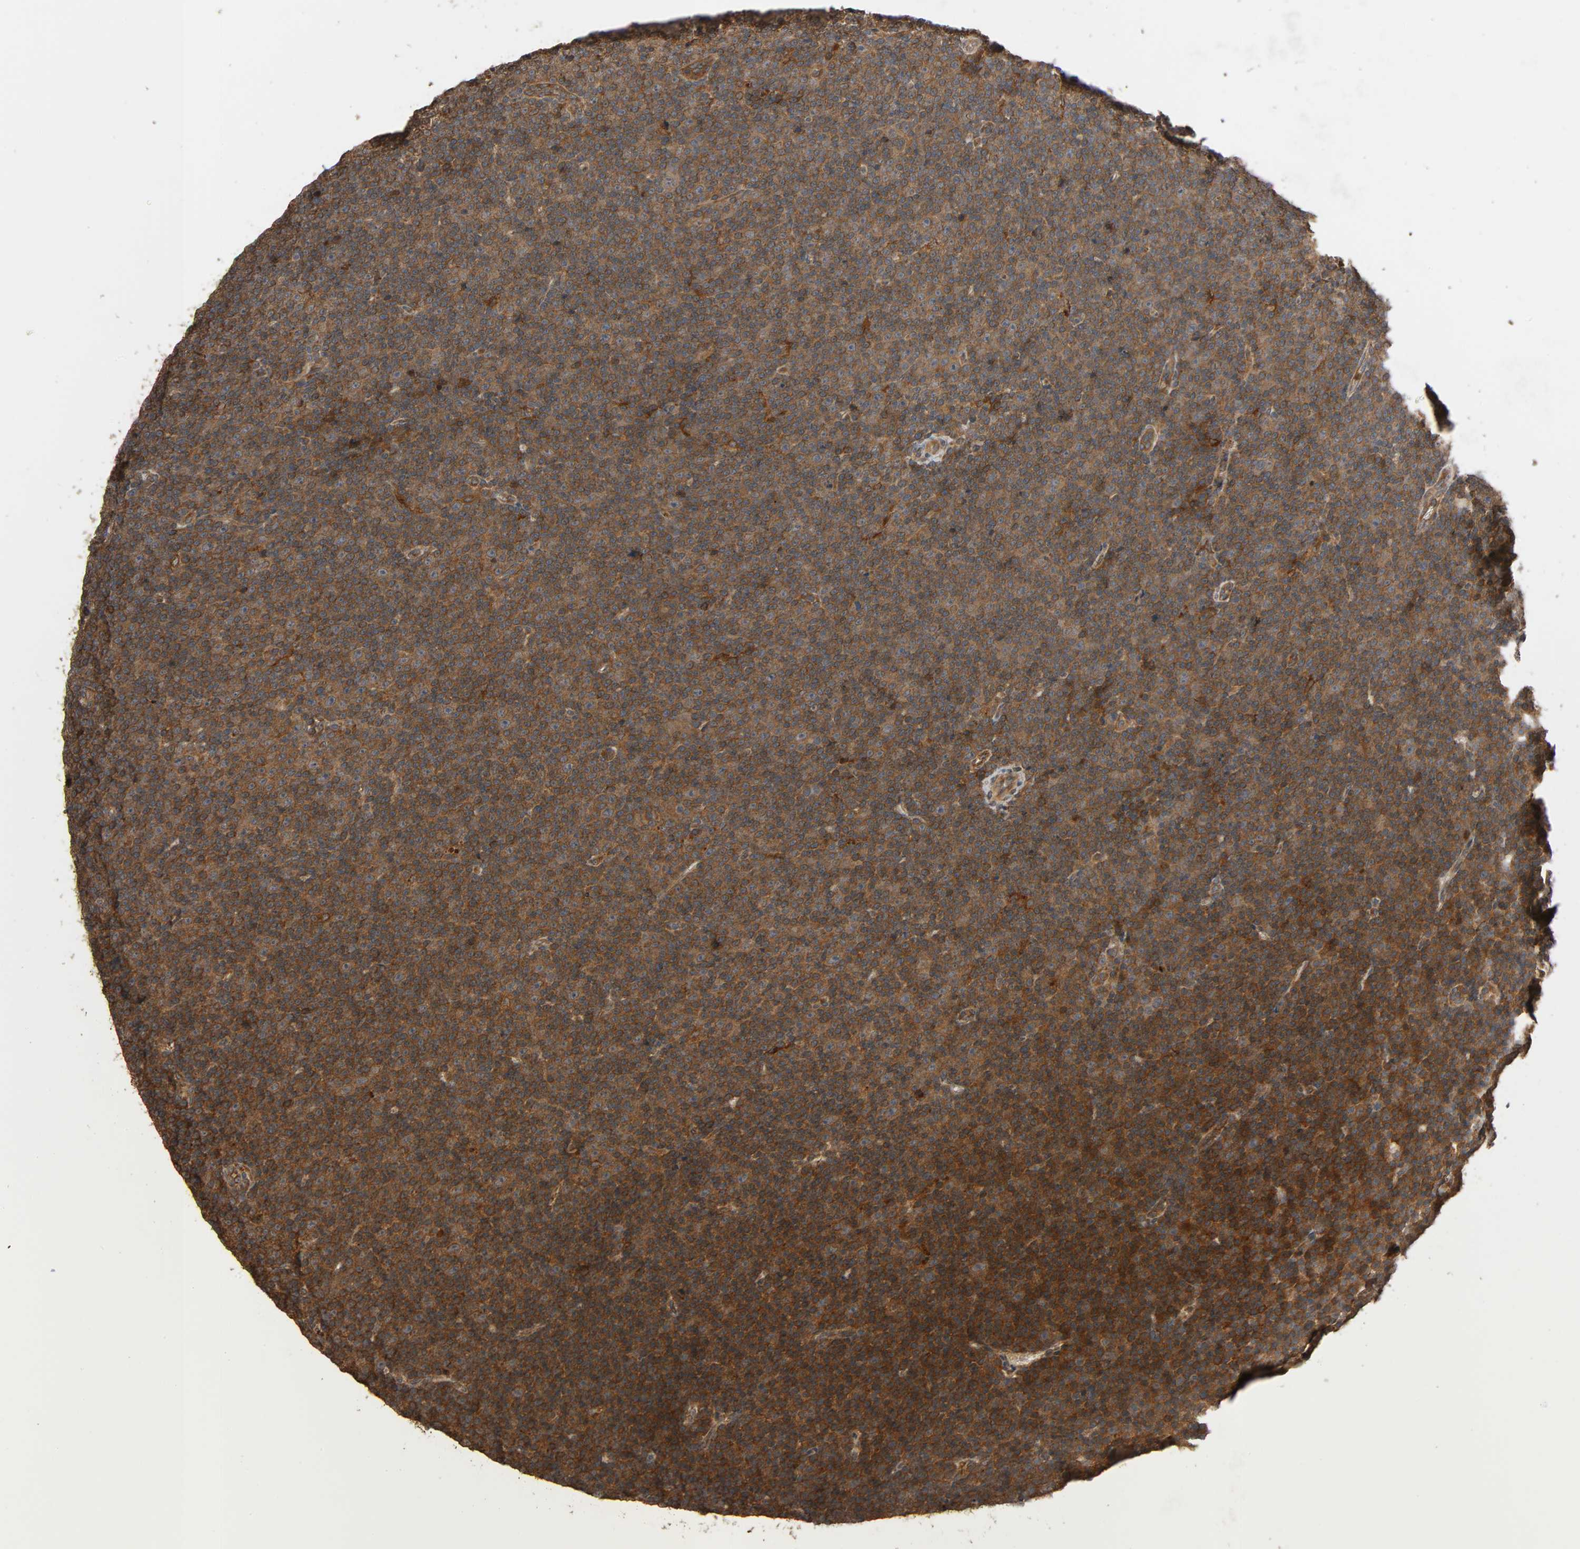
{"staining": {"intensity": "strong", "quantity": ">75%", "location": "cytoplasmic/membranous"}, "tissue": "lymphoma", "cell_type": "Tumor cells", "image_type": "cancer", "snomed": [{"axis": "morphology", "description": "Malignant lymphoma, non-Hodgkin's type, Low grade"}, {"axis": "topography", "description": "Lymph node"}], "caption": "IHC of human low-grade malignant lymphoma, non-Hodgkin's type displays high levels of strong cytoplasmic/membranous staining in about >75% of tumor cells.", "gene": "MAP3K8", "patient": {"sex": "female", "age": 67}}